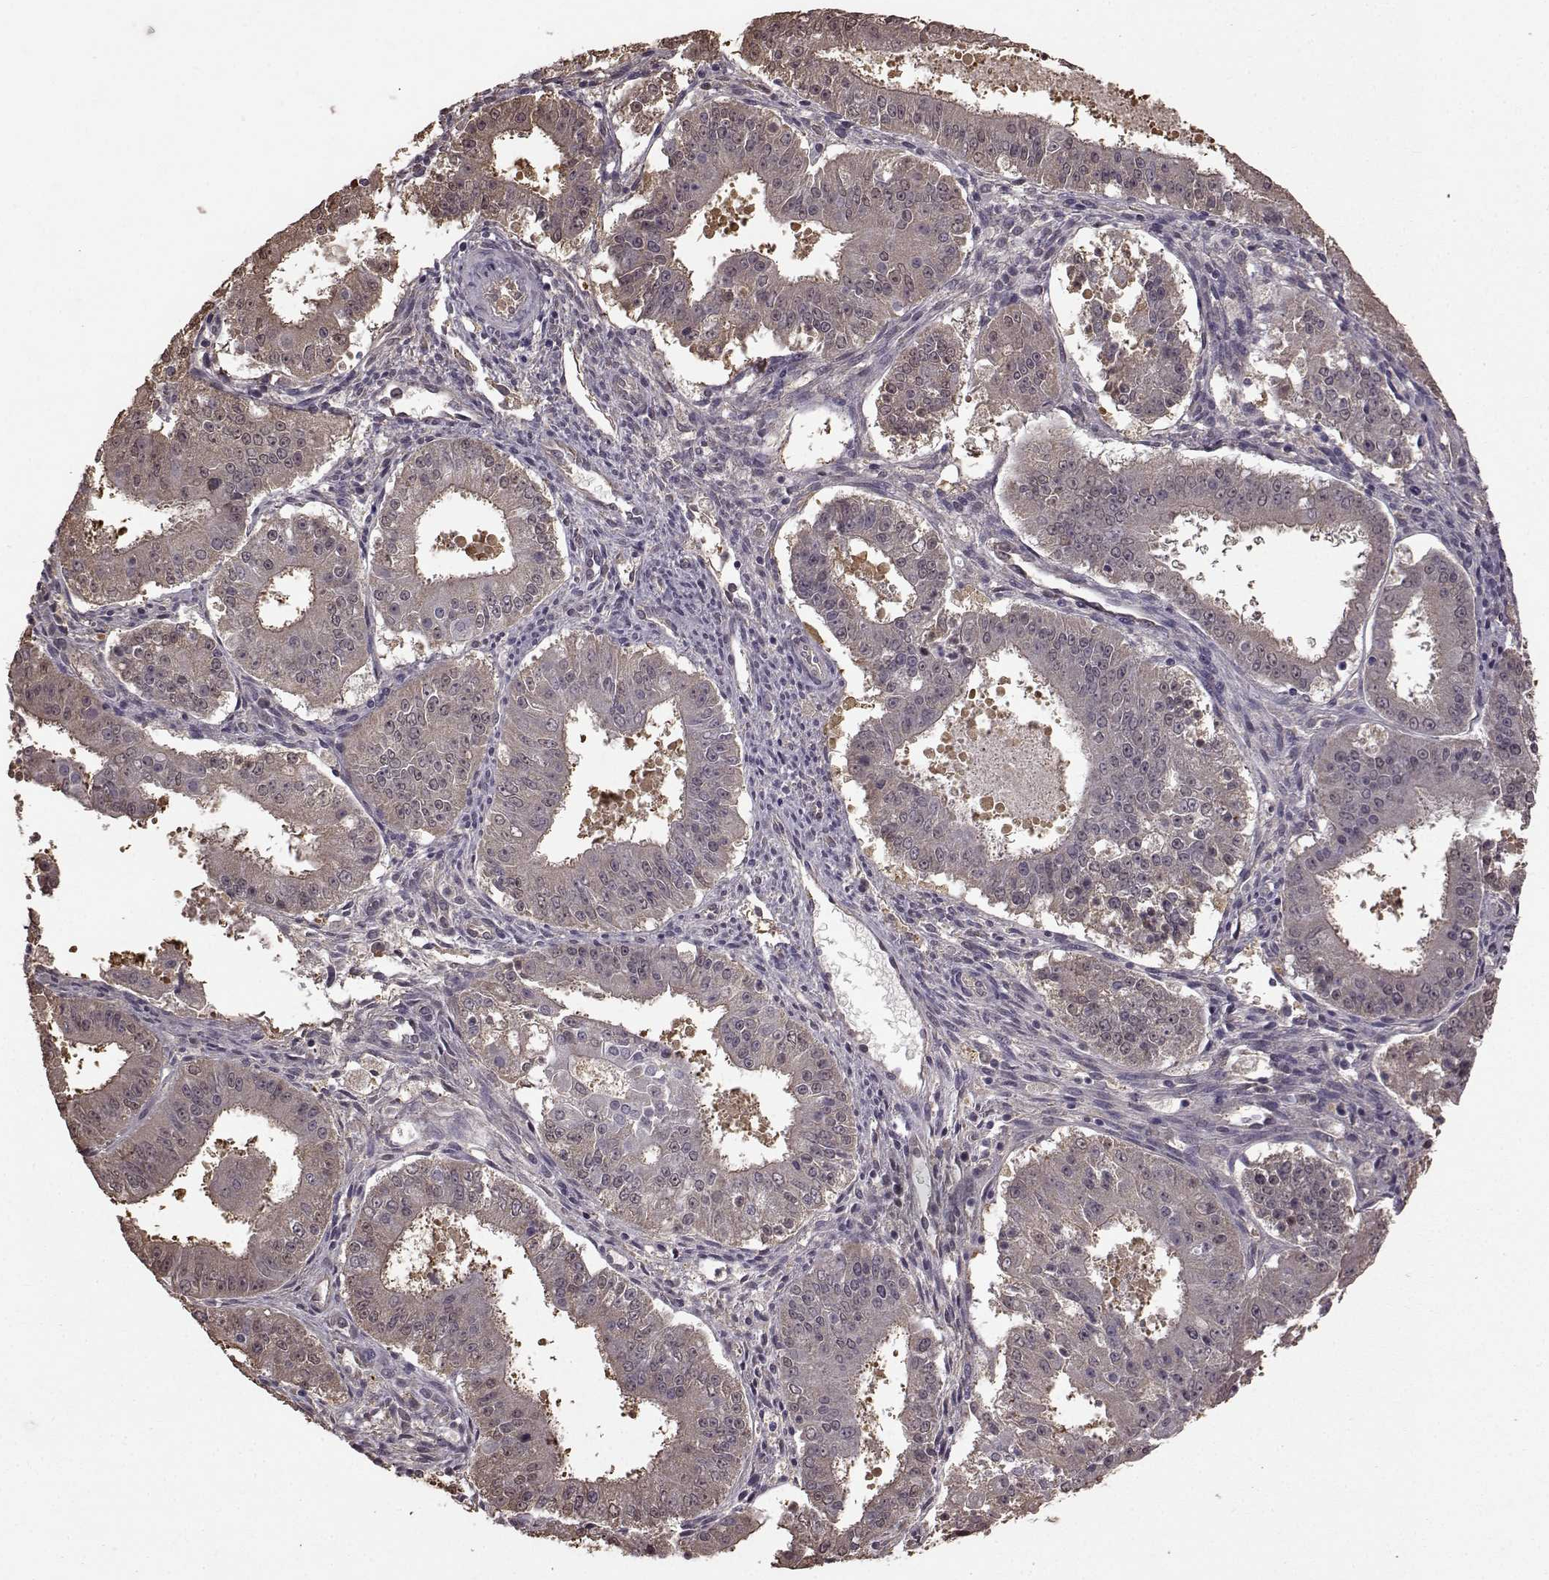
{"staining": {"intensity": "weak", "quantity": "<25%", "location": "cytoplasmic/membranous"}, "tissue": "ovarian cancer", "cell_type": "Tumor cells", "image_type": "cancer", "snomed": [{"axis": "morphology", "description": "Carcinoma, endometroid"}, {"axis": "topography", "description": "Ovary"}], "caption": "Immunohistochemical staining of human ovarian cancer exhibits no significant staining in tumor cells.", "gene": "NME1-NME2", "patient": {"sex": "female", "age": 42}}